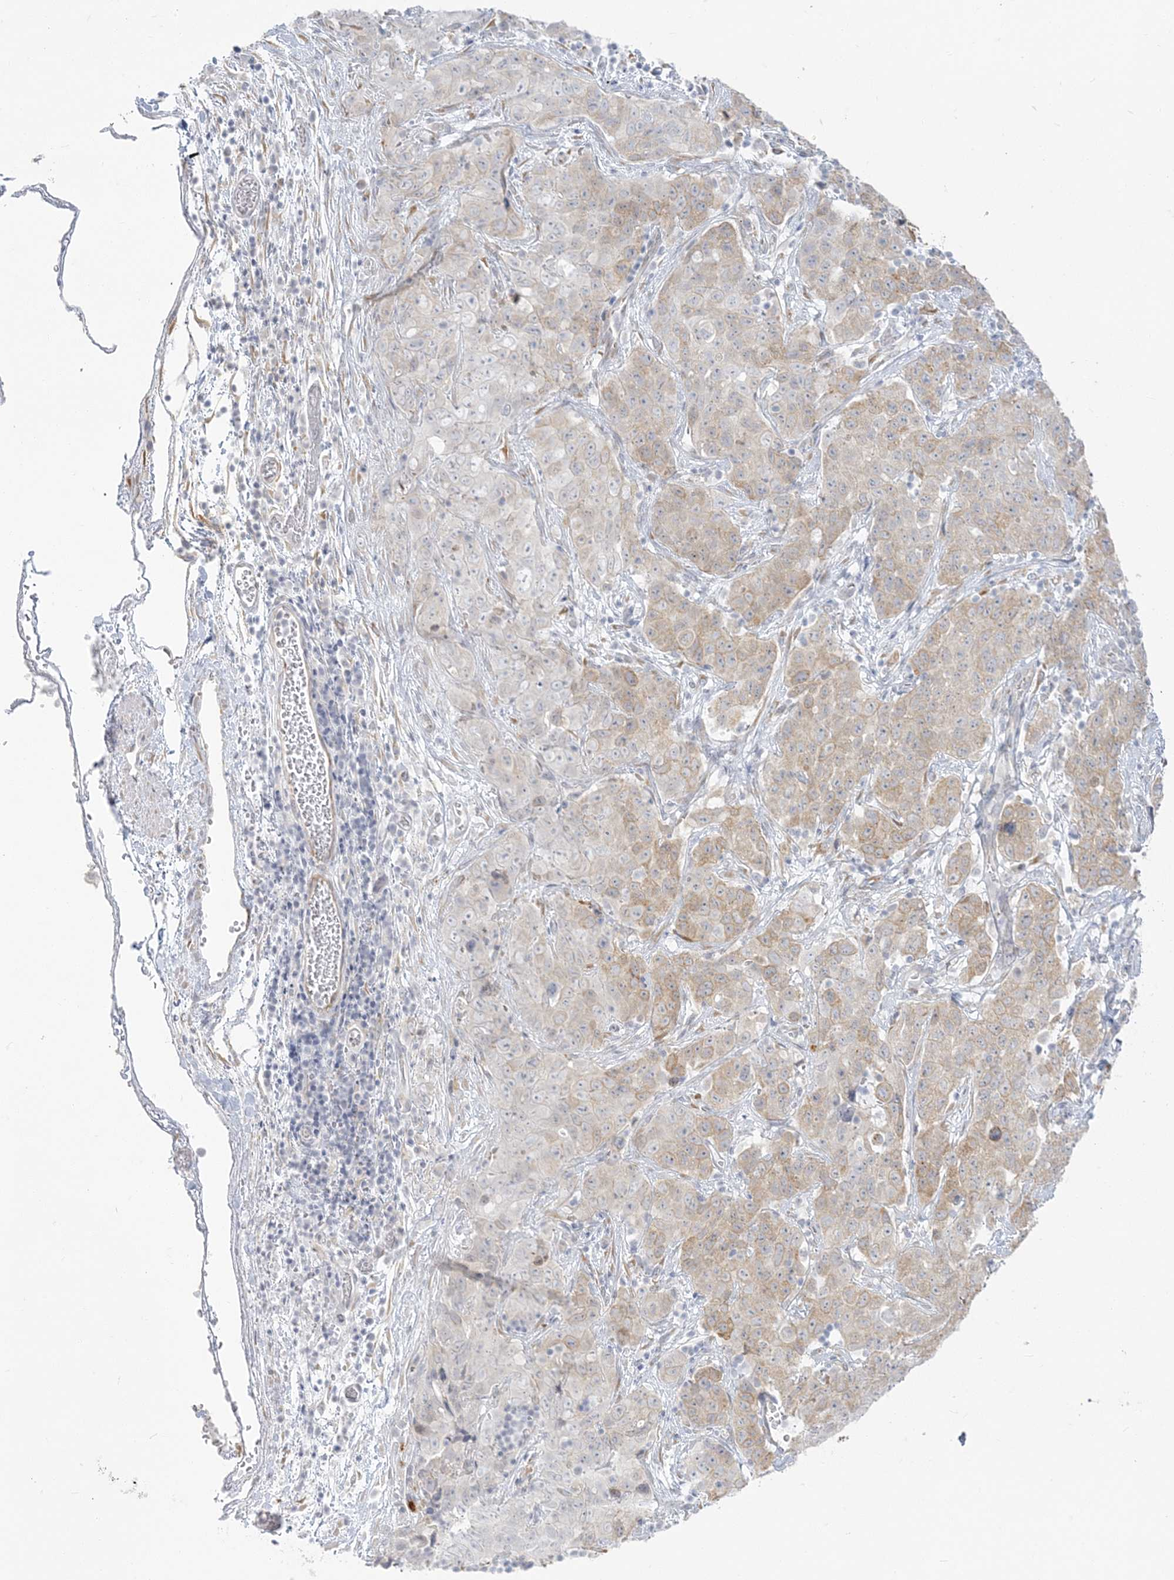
{"staining": {"intensity": "weak", "quantity": "<25%", "location": "cytoplasmic/membranous"}, "tissue": "stomach cancer", "cell_type": "Tumor cells", "image_type": "cancer", "snomed": [{"axis": "morphology", "description": "Normal tissue, NOS"}, {"axis": "morphology", "description": "Adenocarcinoma, NOS"}, {"axis": "topography", "description": "Lymph node"}, {"axis": "topography", "description": "Stomach"}], "caption": "An image of human stomach adenocarcinoma is negative for staining in tumor cells.", "gene": "ZC3H6", "patient": {"sex": "male", "age": 48}}